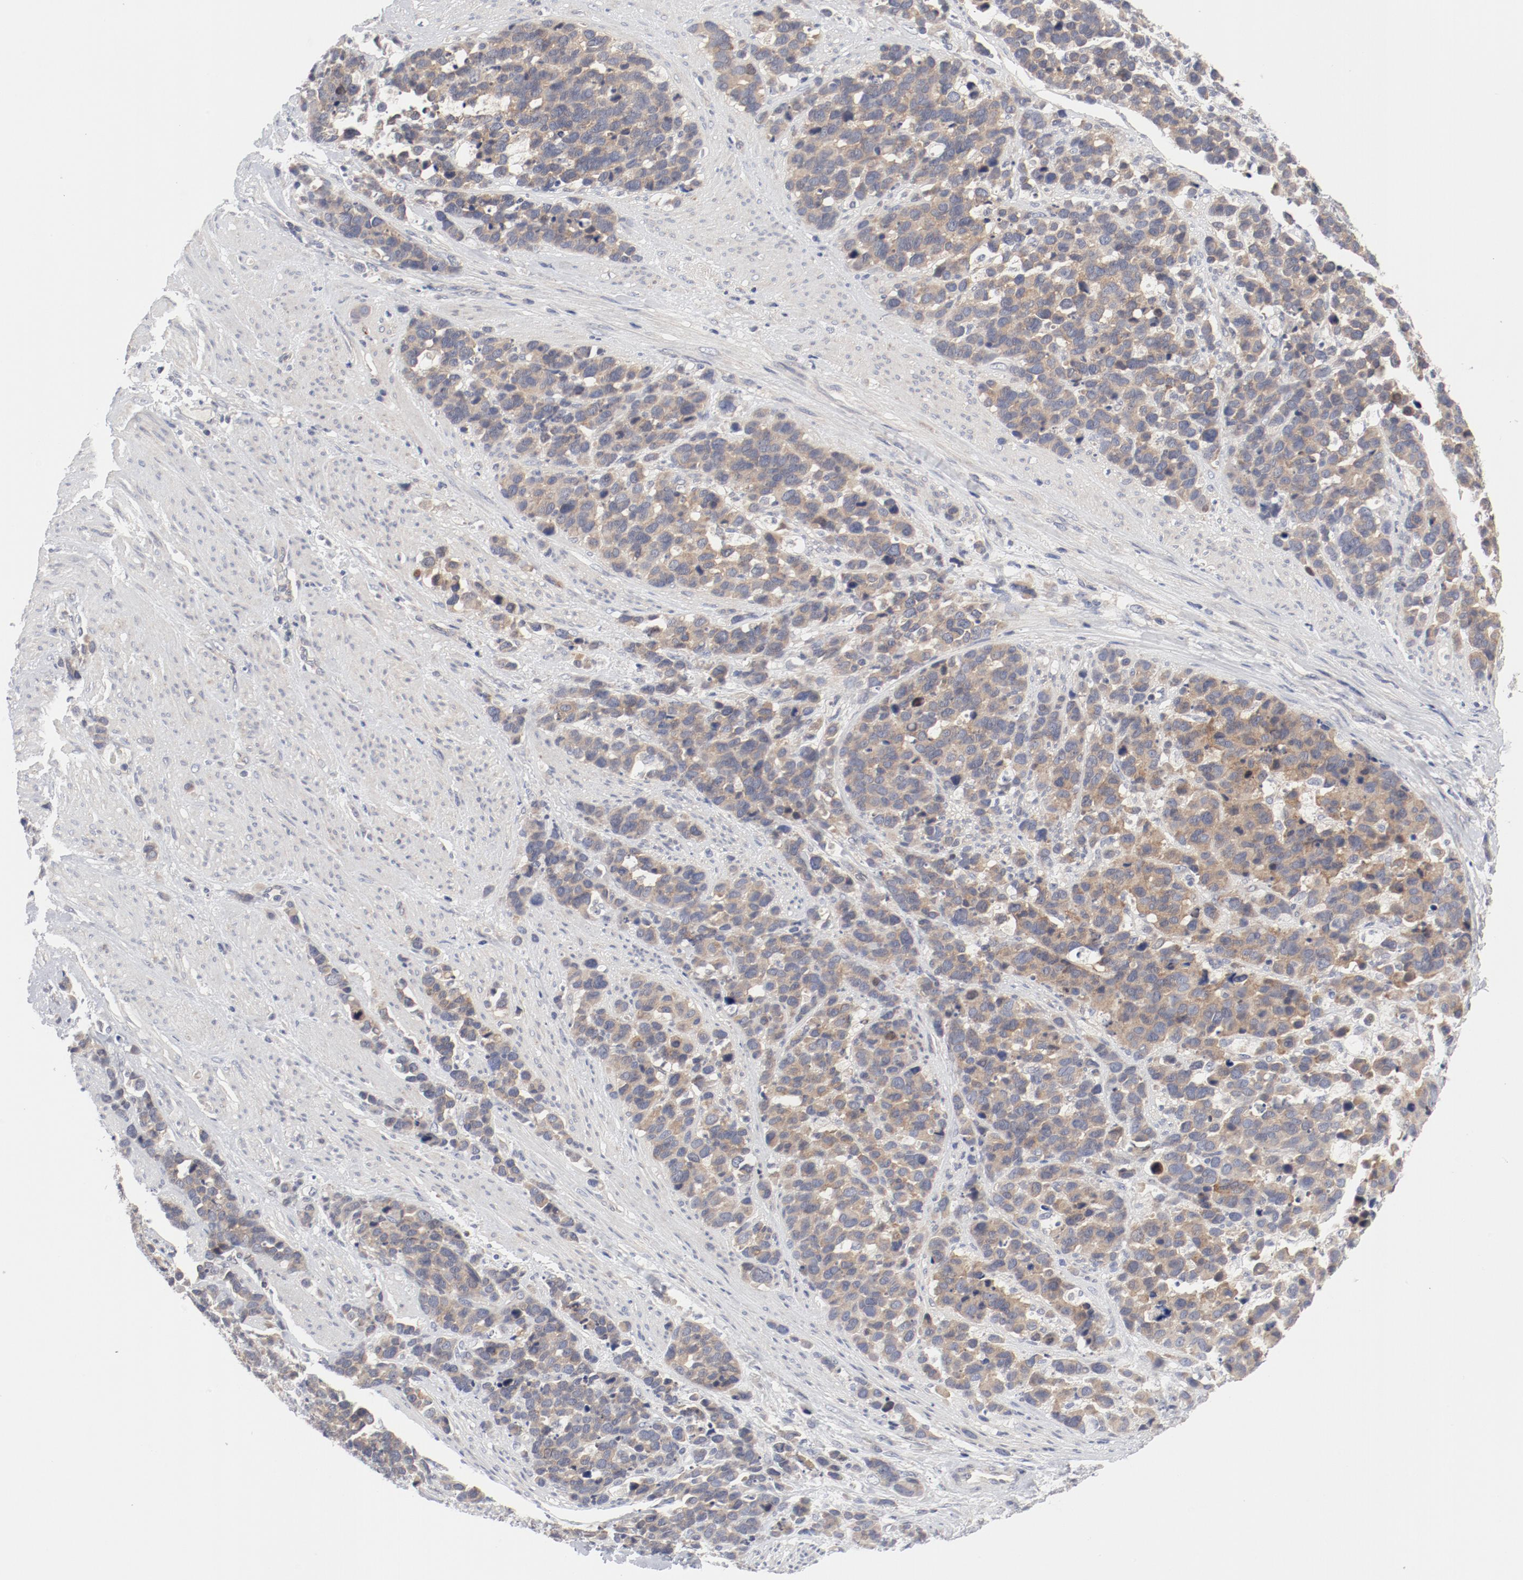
{"staining": {"intensity": "weak", "quantity": "25%-75%", "location": "cytoplasmic/membranous"}, "tissue": "stomach cancer", "cell_type": "Tumor cells", "image_type": "cancer", "snomed": [{"axis": "morphology", "description": "Adenocarcinoma, NOS"}, {"axis": "topography", "description": "Stomach, upper"}], "caption": "Immunohistochemistry (DAB (3,3'-diaminobenzidine)) staining of human adenocarcinoma (stomach) shows weak cytoplasmic/membranous protein expression in approximately 25%-75% of tumor cells.", "gene": "BAD", "patient": {"sex": "male", "age": 71}}